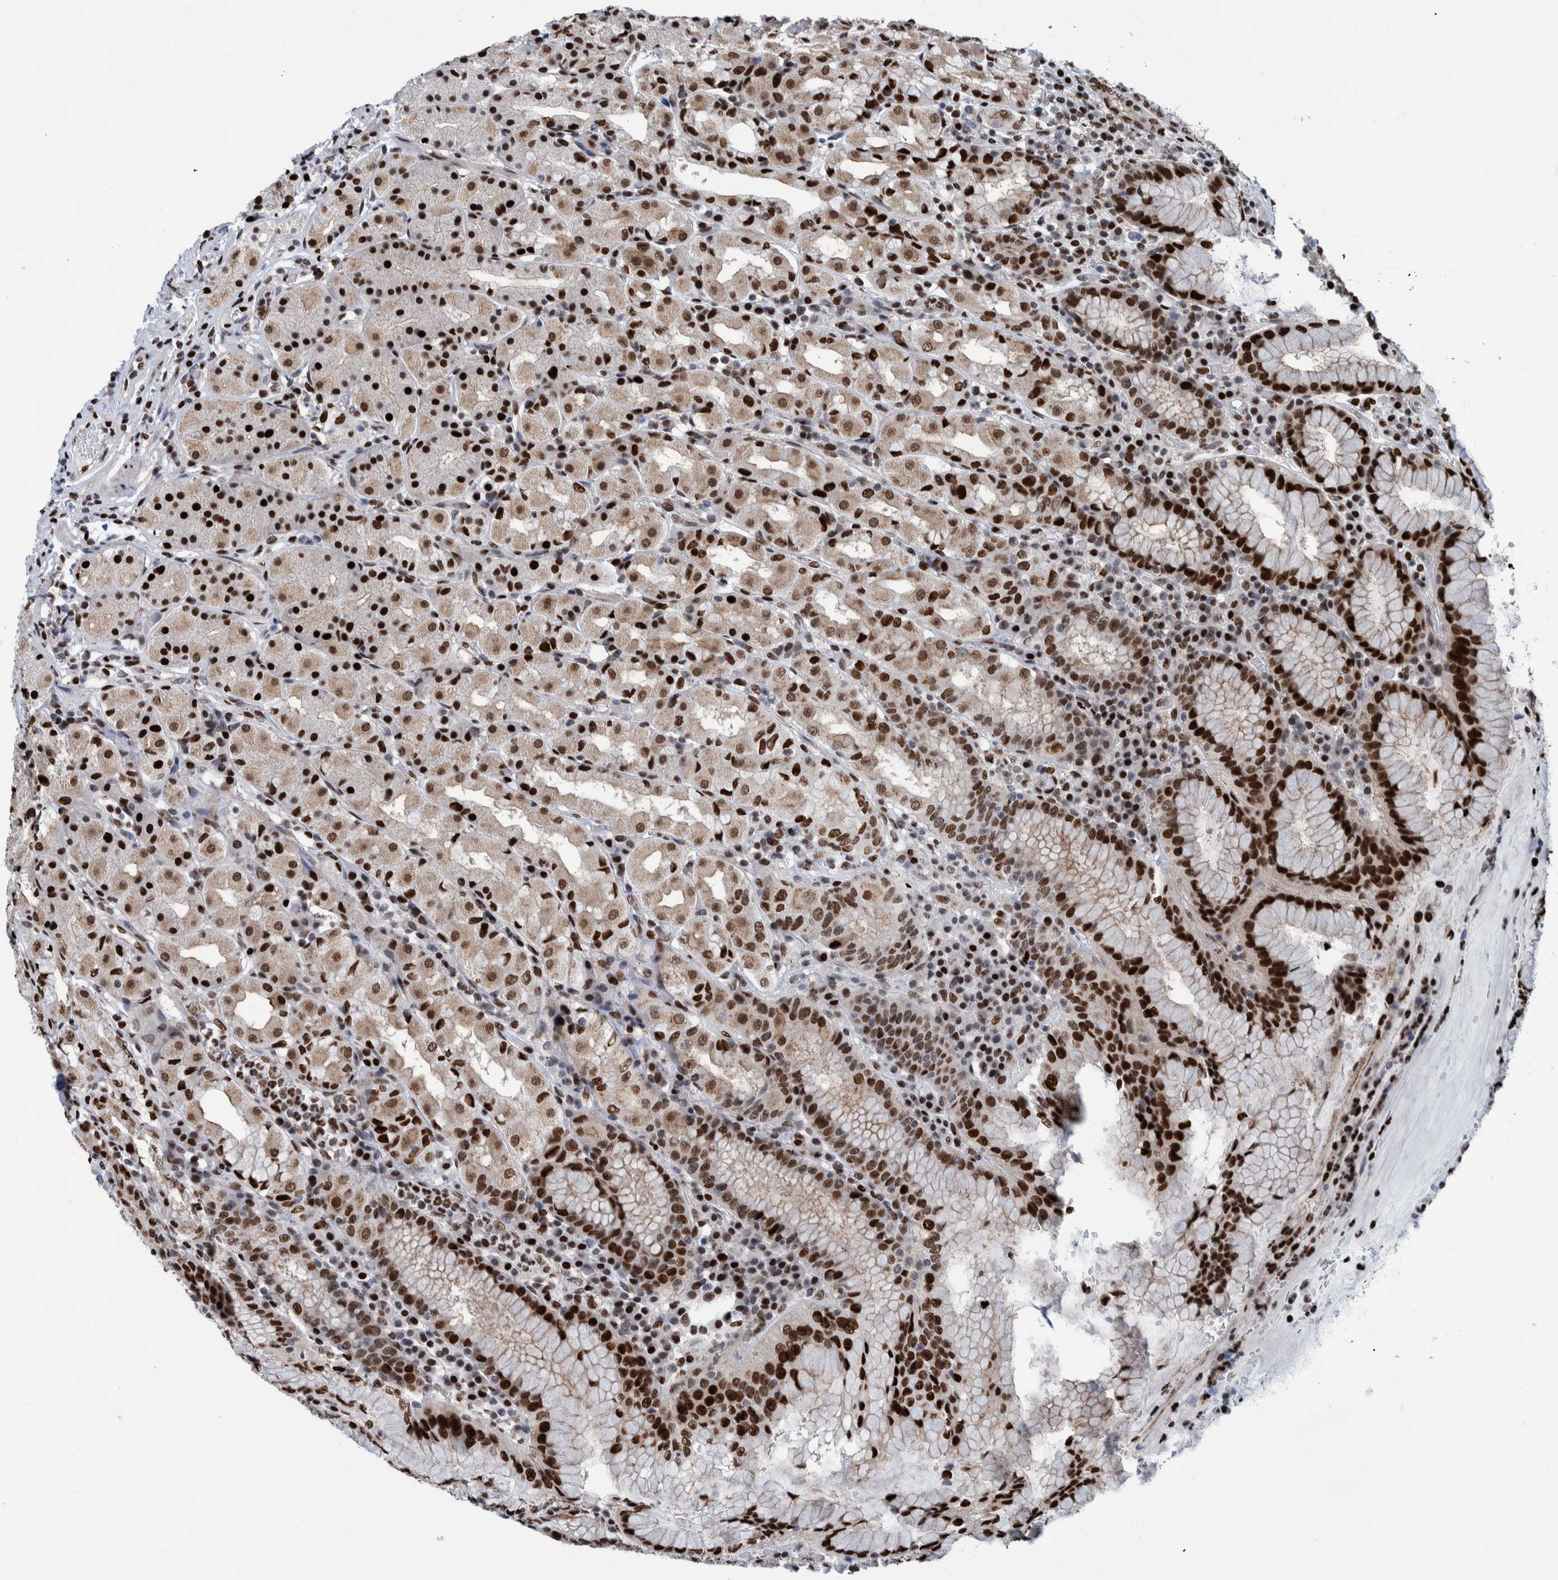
{"staining": {"intensity": "strong", "quantity": ">75%", "location": "nuclear"}, "tissue": "stomach", "cell_type": "Glandular cells", "image_type": "normal", "snomed": [{"axis": "morphology", "description": "Normal tissue, NOS"}, {"axis": "topography", "description": "Stomach, lower"}], "caption": "Strong nuclear protein expression is appreciated in approximately >75% of glandular cells in stomach.", "gene": "HEATR9", "patient": {"sex": "female", "age": 56}}